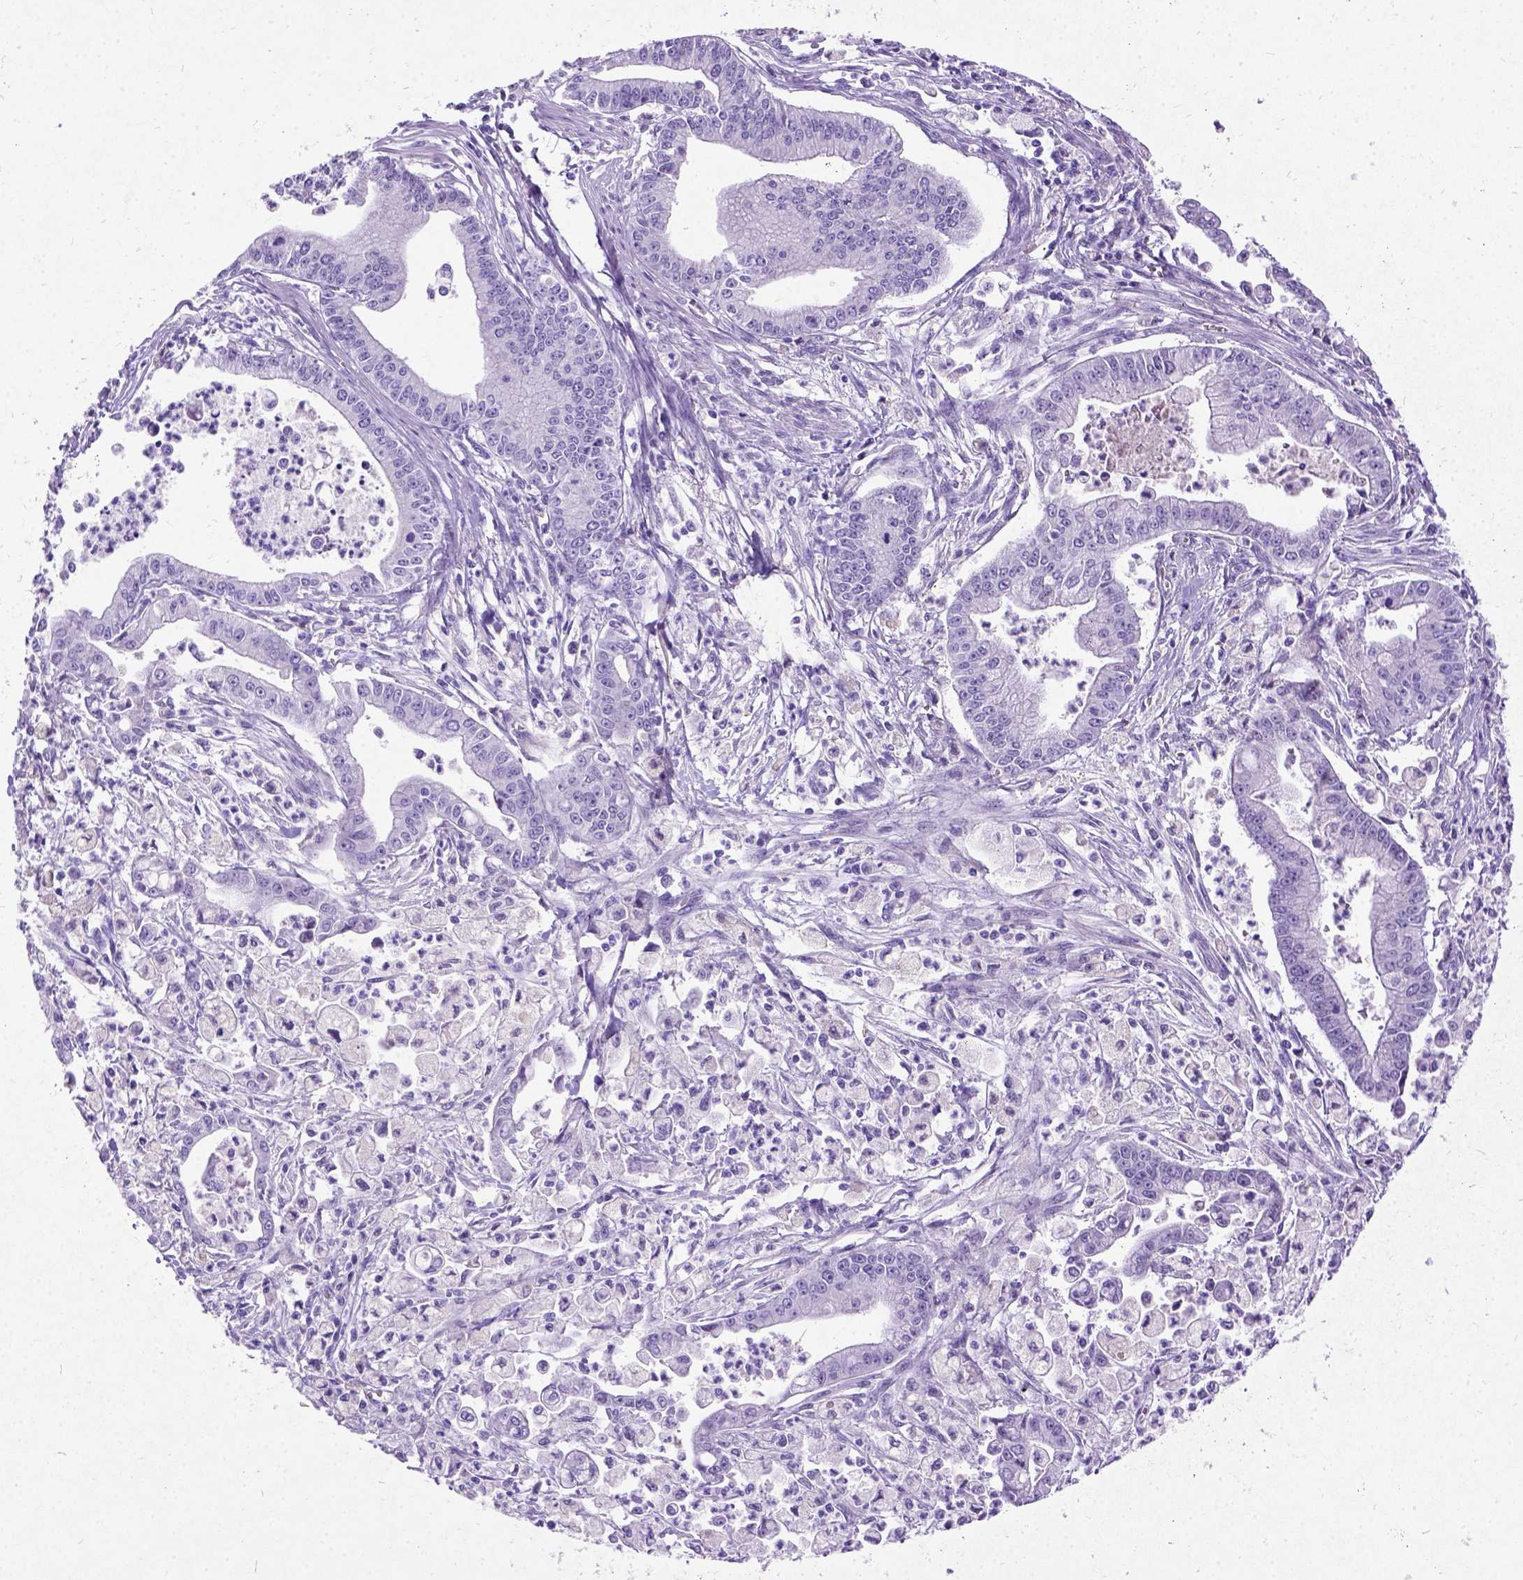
{"staining": {"intensity": "negative", "quantity": "none", "location": "none"}, "tissue": "pancreatic cancer", "cell_type": "Tumor cells", "image_type": "cancer", "snomed": [{"axis": "morphology", "description": "Adenocarcinoma, NOS"}, {"axis": "topography", "description": "Pancreas"}], "caption": "The immunohistochemistry image has no significant positivity in tumor cells of pancreatic adenocarcinoma tissue. (Stains: DAB immunohistochemistry (IHC) with hematoxylin counter stain, Microscopy: brightfield microscopy at high magnification).", "gene": "NEUROD4", "patient": {"sex": "female", "age": 65}}